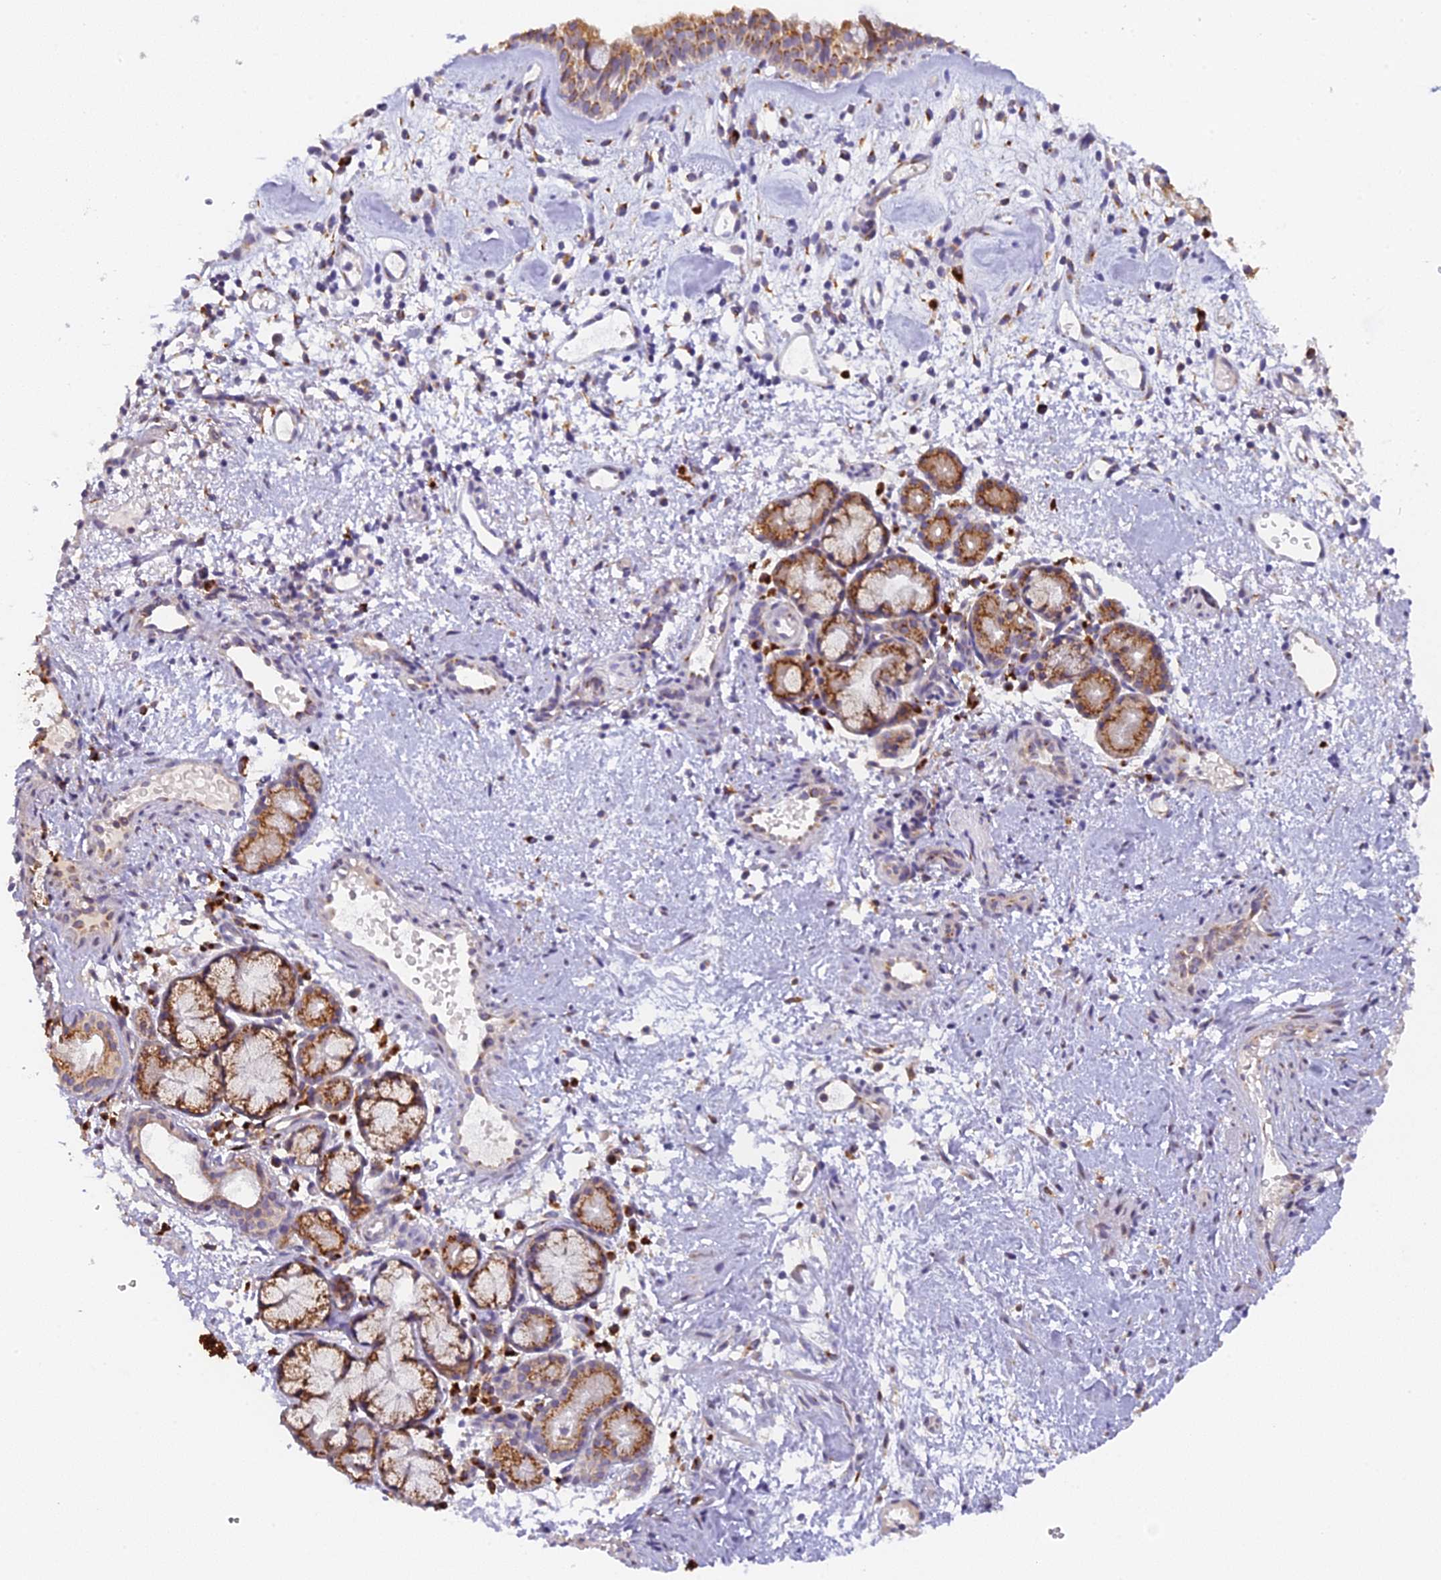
{"staining": {"intensity": "moderate", "quantity": ">75%", "location": "cytoplasmic/membranous"}, "tissue": "nasopharynx", "cell_type": "Respiratory epithelial cells", "image_type": "normal", "snomed": [{"axis": "morphology", "description": "Normal tissue, NOS"}, {"axis": "topography", "description": "Nasopharynx"}], "caption": "Moderate cytoplasmic/membranous positivity is present in approximately >75% of respiratory epithelial cells in unremarkable nasopharynx. The protein is stained brown, and the nuclei are stained in blue (DAB IHC with brightfield microscopy, high magnification).", "gene": "SNX17", "patient": {"sex": "male", "age": 82}}